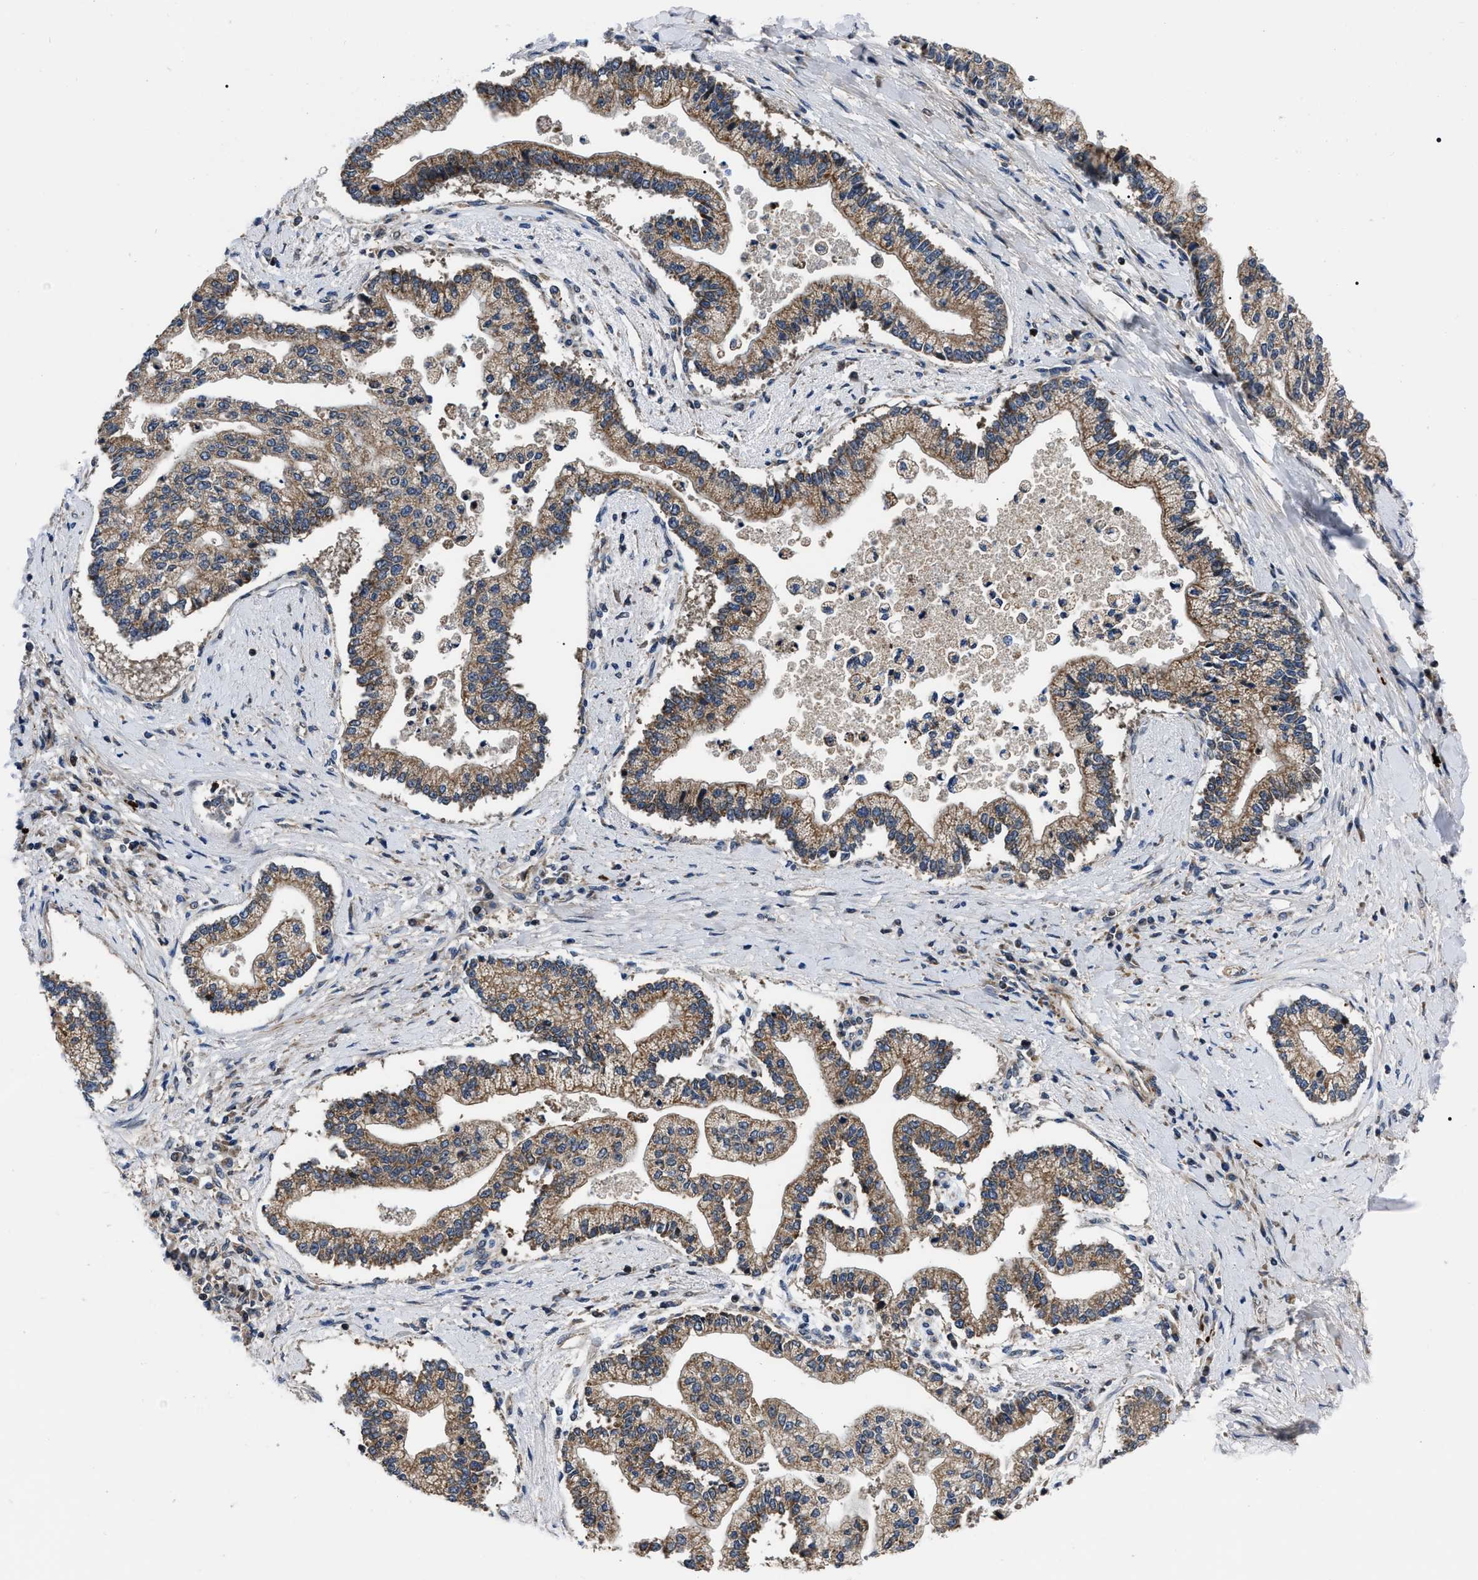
{"staining": {"intensity": "moderate", "quantity": ">75%", "location": "cytoplasmic/membranous"}, "tissue": "liver cancer", "cell_type": "Tumor cells", "image_type": "cancer", "snomed": [{"axis": "morphology", "description": "Cholangiocarcinoma"}, {"axis": "topography", "description": "Liver"}], "caption": "High-power microscopy captured an immunohistochemistry photomicrograph of cholangiocarcinoma (liver), revealing moderate cytoplasmic/membranous staining in approximately >75% of tumor cells.", "gene": "PPWD1", "patient": {"sex": "male", "age": 50}}